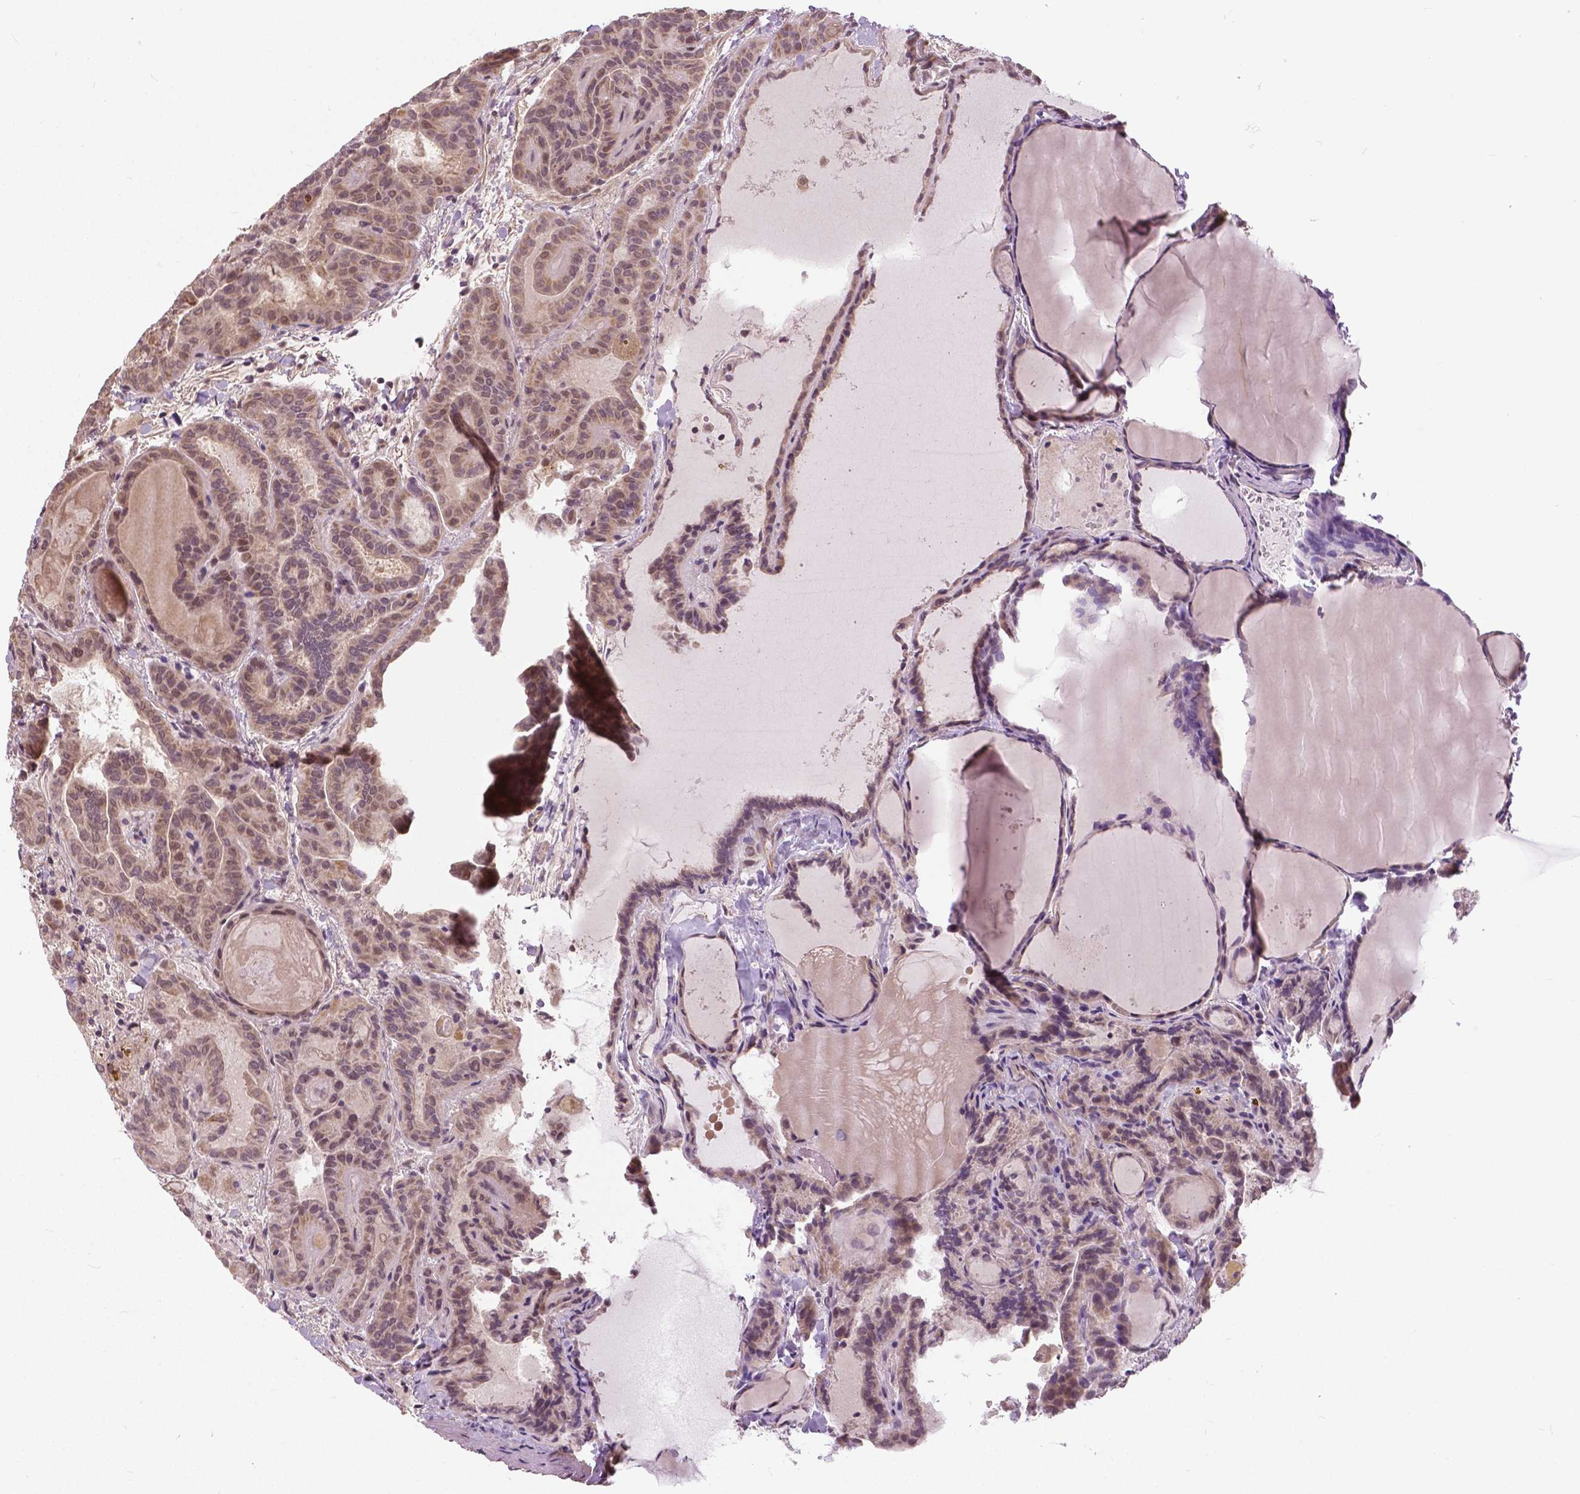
{"staining": {"intensity": "weak", "quantity": "25%-75%", "location": "cytoplasmic/membranous,nuclear"}, "tissue": "thyroid cancer", "cell_type": "Tumor cells", "image_type": "cancer", "snomed": [{"axis": "morphology", "description": "Papillary adenocarcinoma, NOS"}, {"axis": "topography", "description": "Thyroid gland"}], "caption": "Papillary adenocarcinoma (thyroid) stained with a brown dye displays weak cytoplasmic/membranous and nuclear positive expression in approximately 25%-75% of tumor cells.", "gene": "ANXA13", "patient": {"sex": "female", "age": 46}}